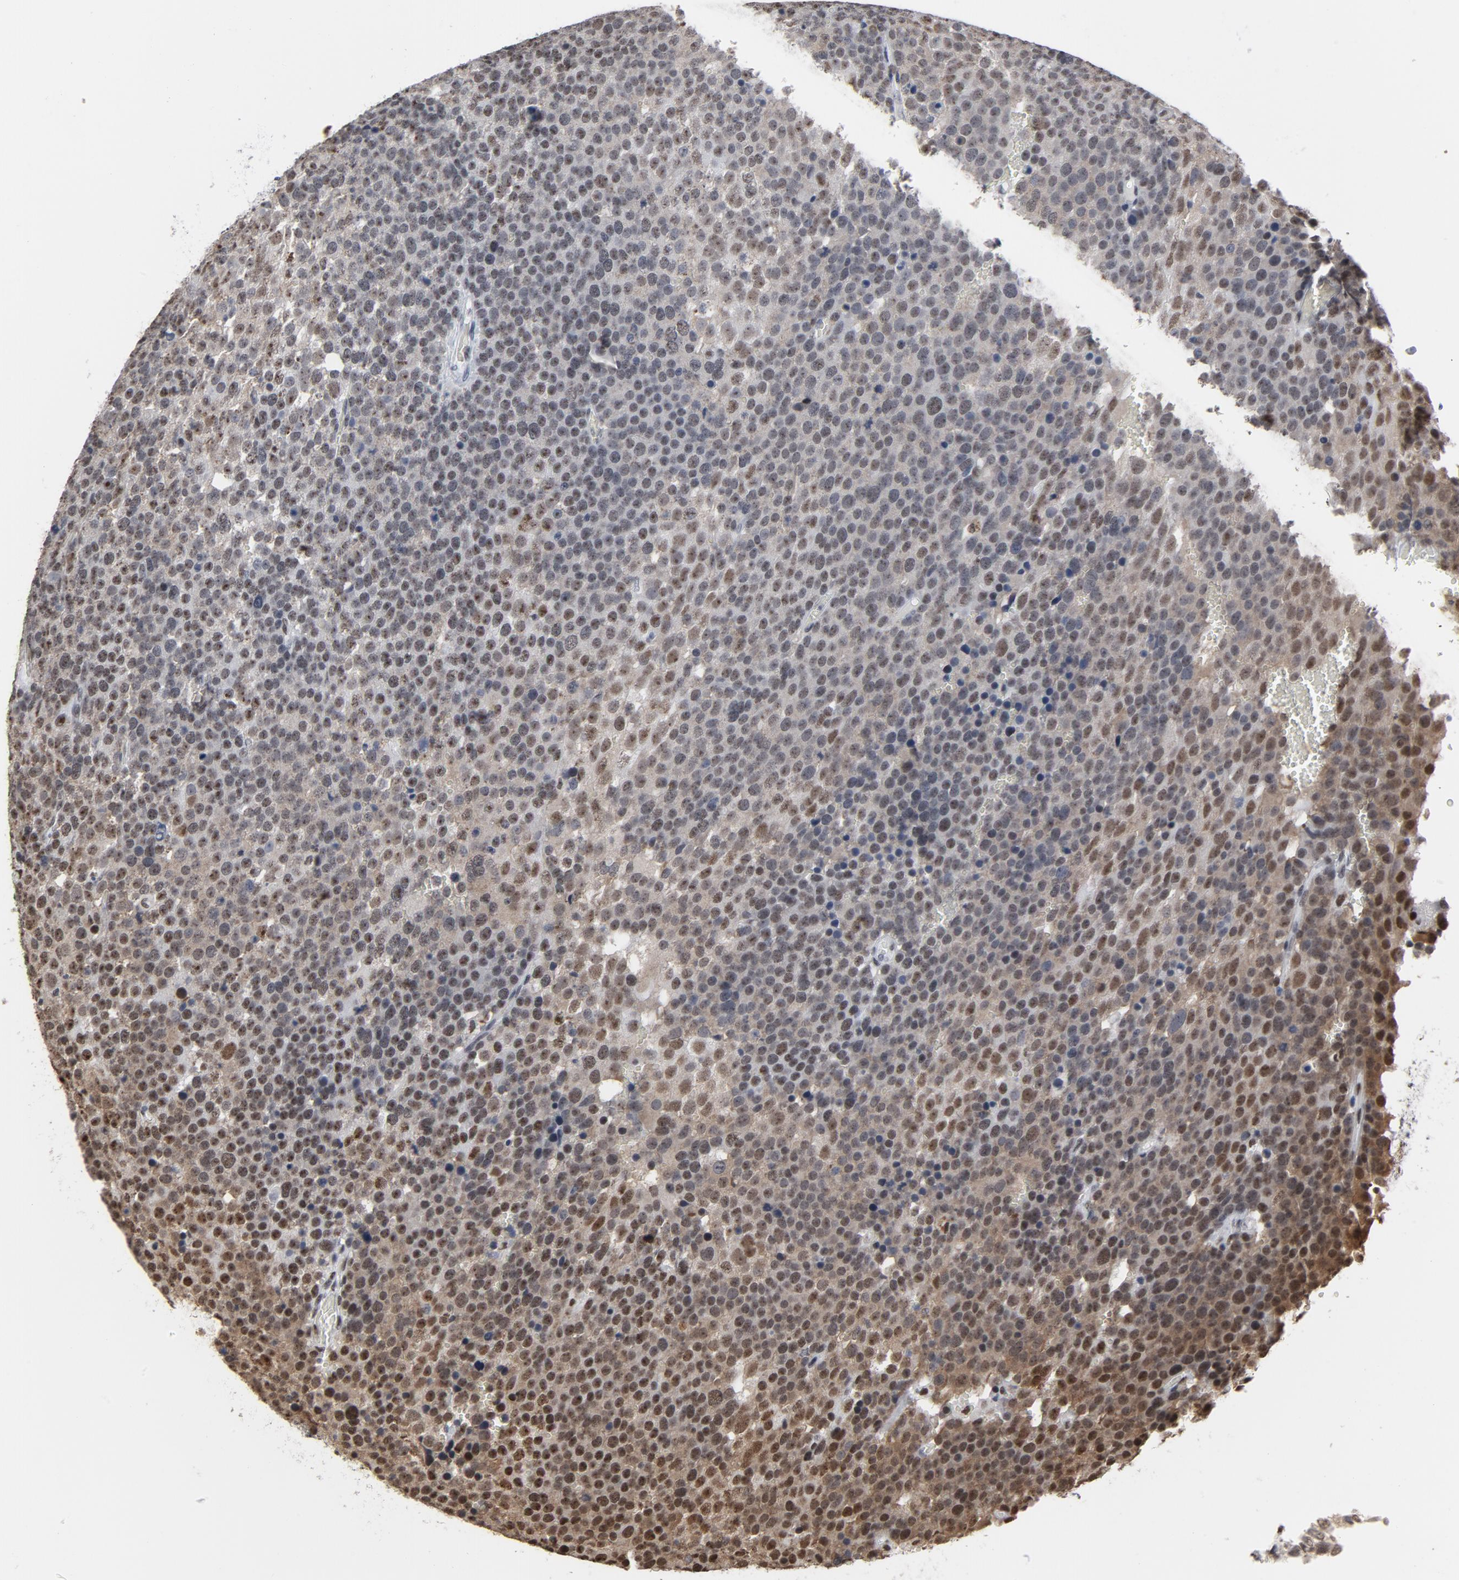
{"staining": {"intensity": "moderate", "quantity": ">75%", "location": "cytoplasmic/membranous,nuclear"}, "tissue": "testis cancer", "cell_type": "Tumor cells", "image_type": "cancer", "snomed": [{"axis": "morphology", "description": "Seminoma, NOS"}, {"axis": "topography", "description": "Testis"}], "caption": "Immunohistochemistry (DAB) staining of testis seminoma shows moderate cytoplasmic/membranous and nuclear protein staining in approximately >75% of tumor cells. (DAB IHC, brown staining for protein, blue staining for nuclei).", "gene": "MRE11", "patient": {"sex": "male", "age": 71}}